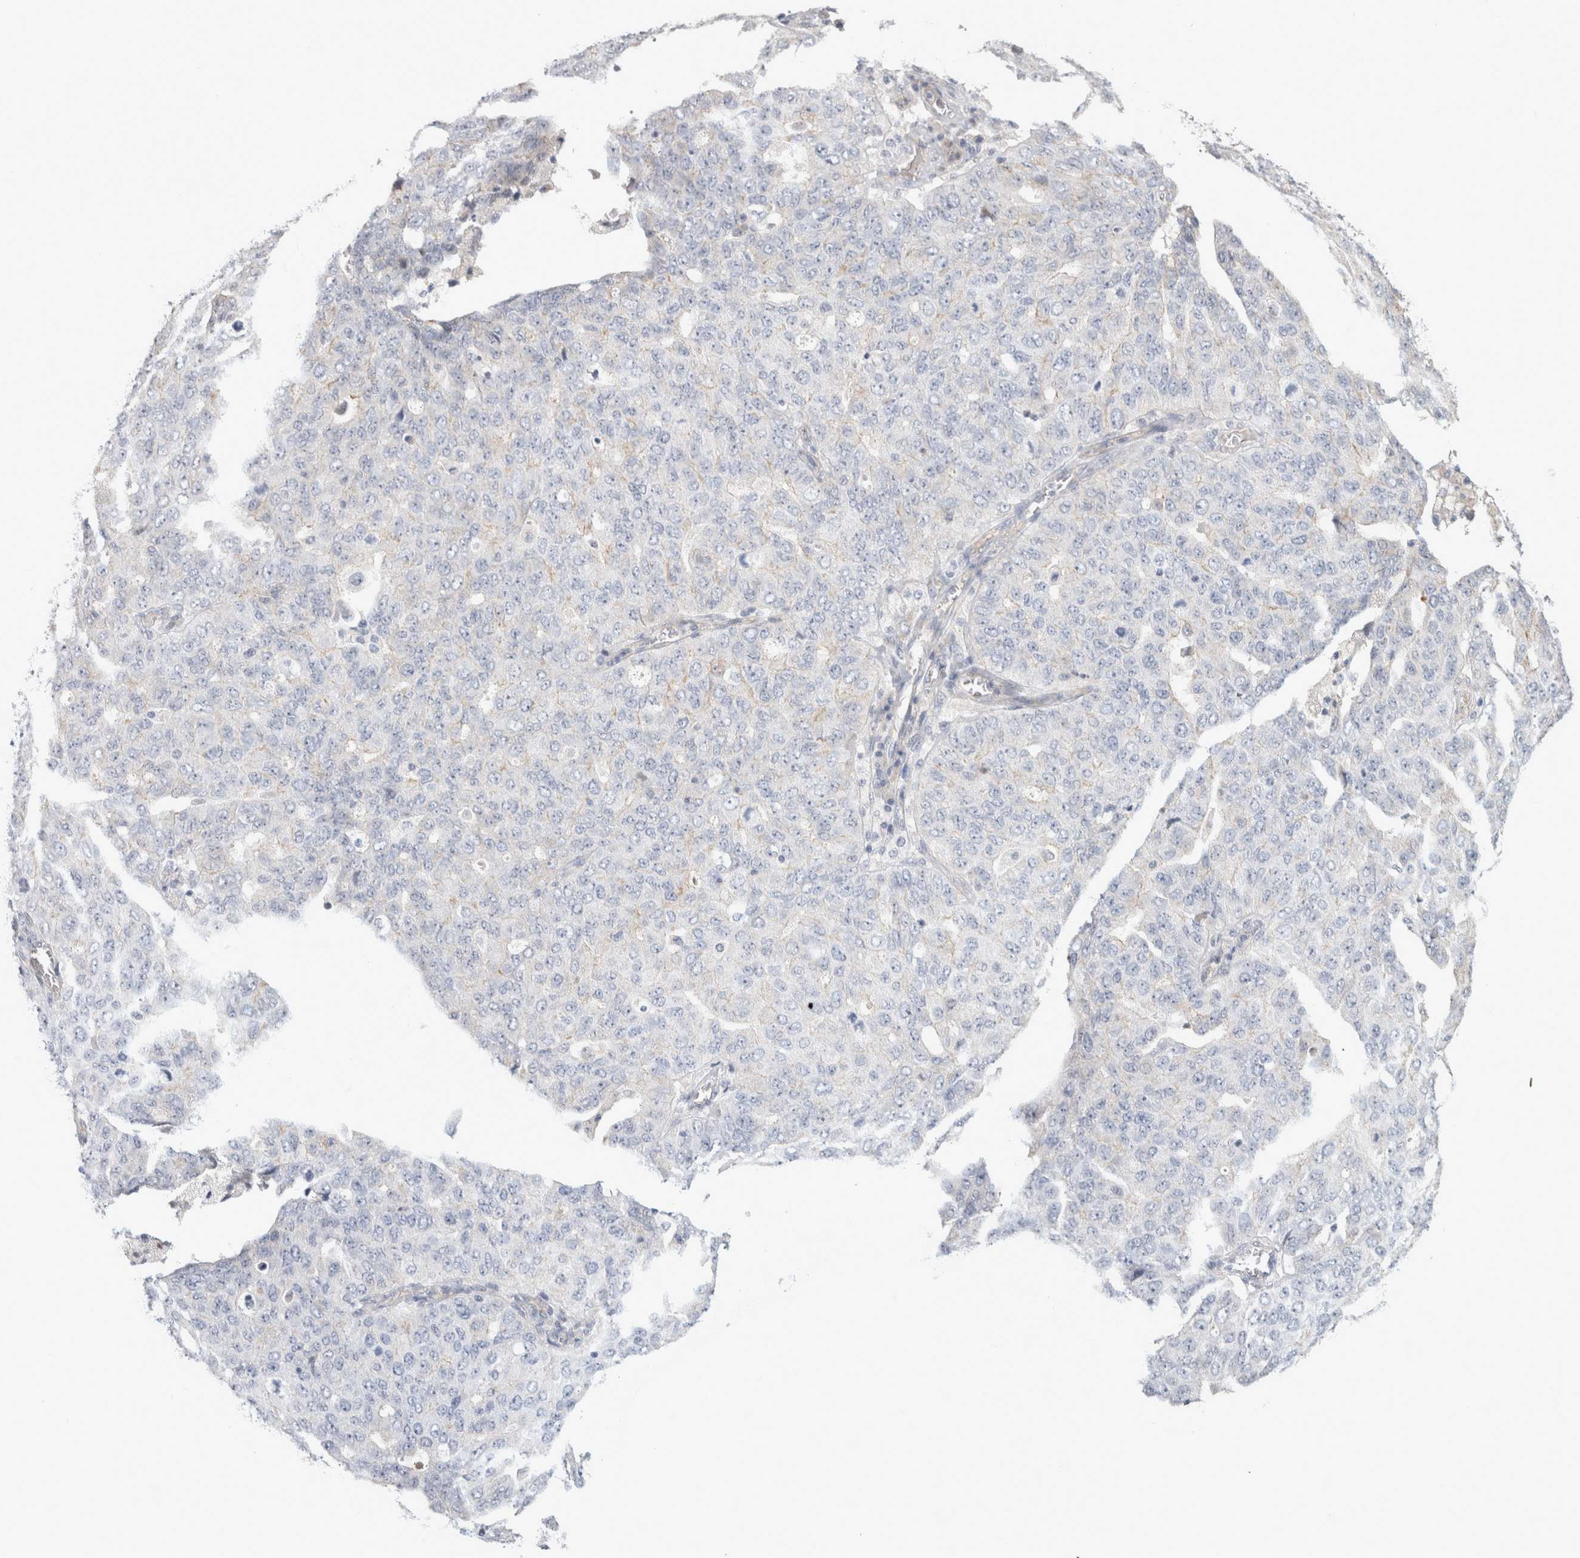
{"staining": {"intensity": "negative", "quantity": "none", "location": "none"}, "tissue": "ovarian cancer", "cell_type": "Tumor cells", "image_type": "cancer", "snomed": [{"axis": "morphology", "description": "Carcinoma, endometroid"}, {"axis": "topography", "description": "Ovary"}], "caption": "Endometroid carcinoma (ovarian) stained for a protein using immunohistochemistry reveals no staining tumor cells.", "gene": "AFP", "patient": {"sex": "female", "age": 62}}